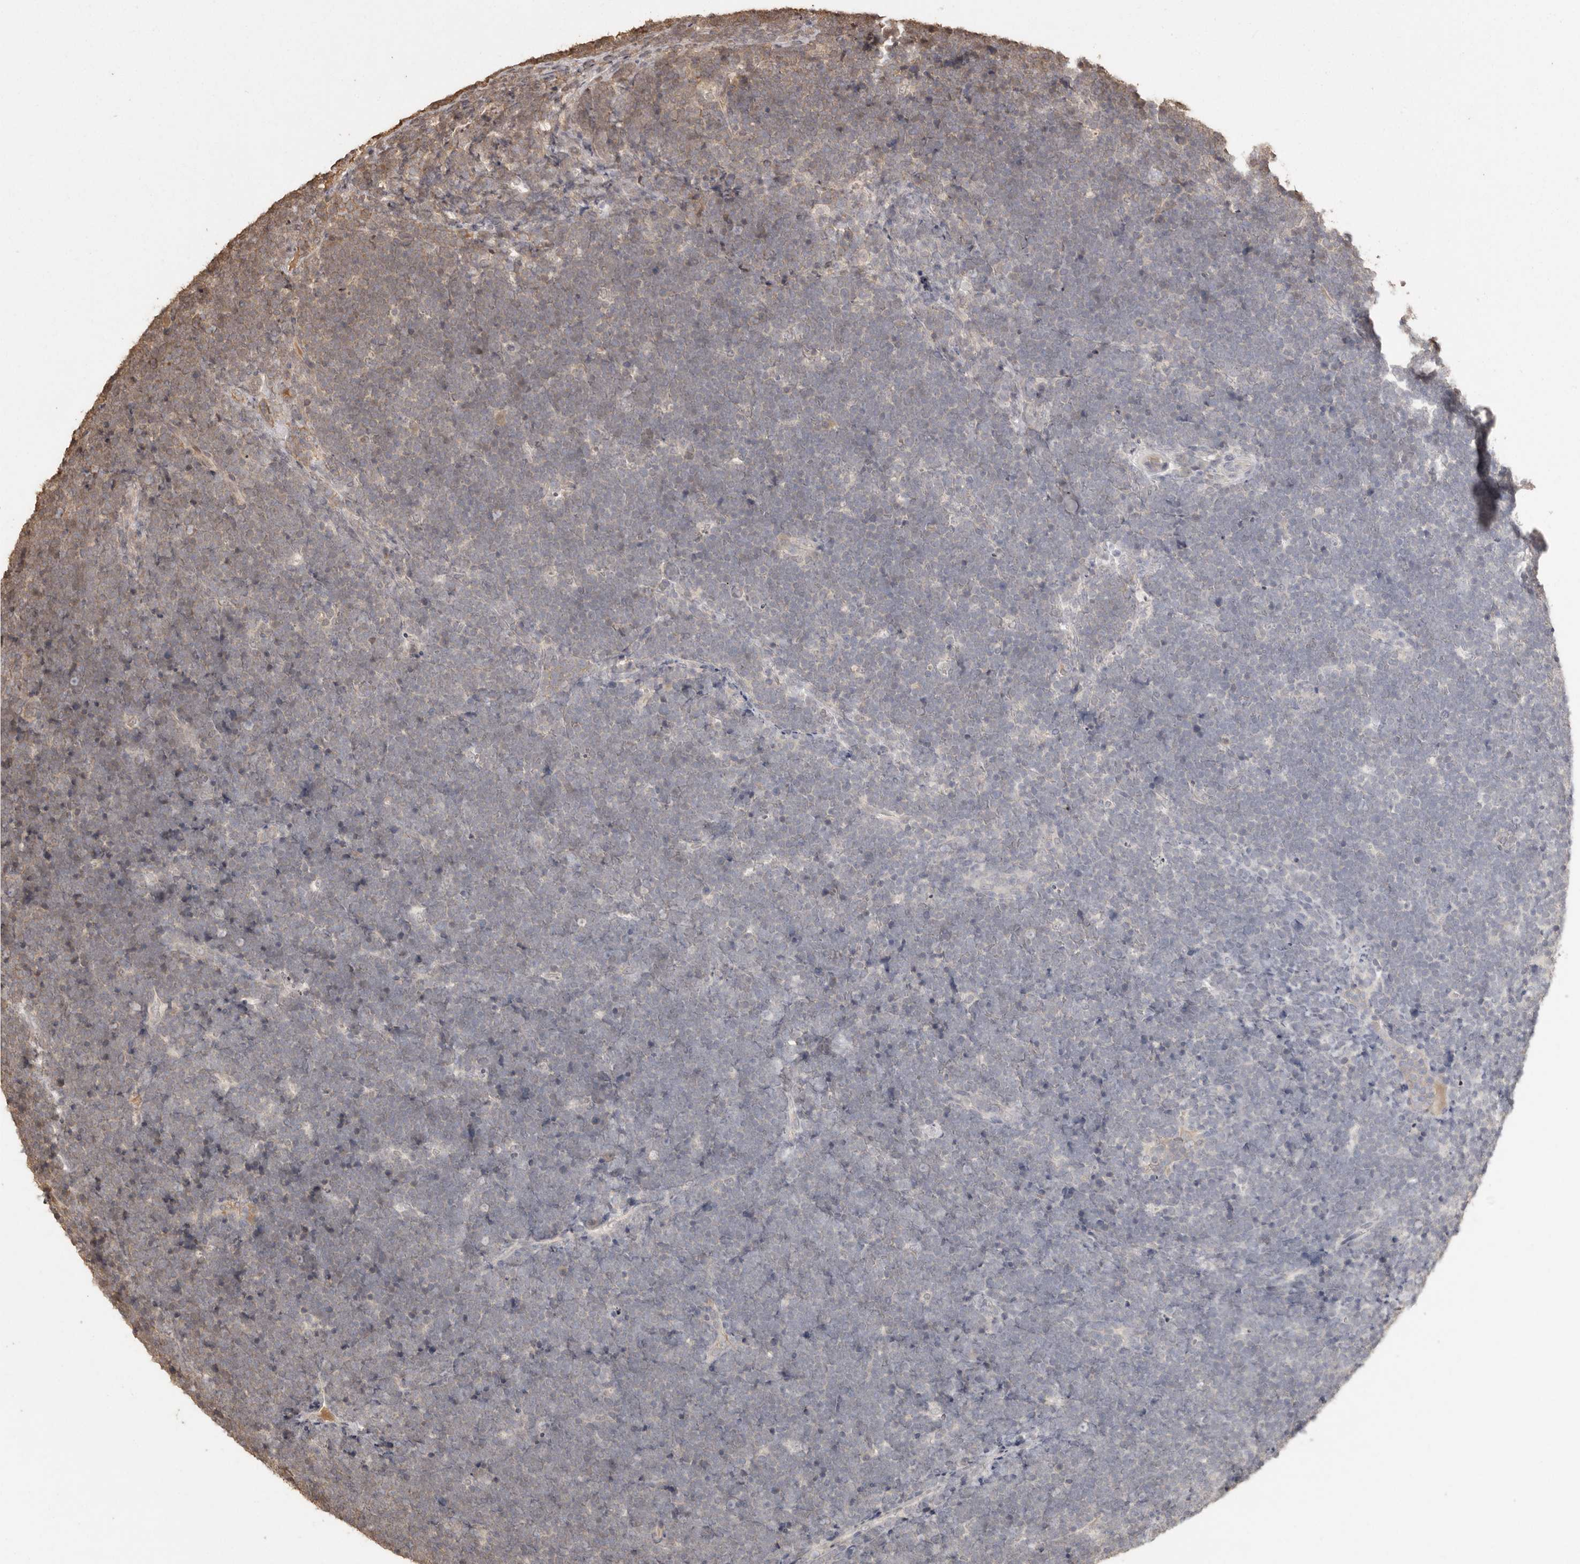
{"staining": {"intensity": "moderate", "quantity": "25%-75%", "location": "cytoplasmic/membranous"}, "tissue": "lymphoma", "cell_type": "Tumor cells", "image_type": "cancer", "snomed": [{"axis": "morphology", "description": "Malignant lymphoma, non-Hodgkin's type, High grade"}, {"axis": "topography", "description": "Lymph node"}], "caption": "Brown immunohistochemical staining in malignant lymphoma, non-Hodgkin's type (high-grade) shows moderate cytoplasmic/membranous staining in about 25%-75% of tumor cells.", "gene": "NUP43", "patient": {"sex": "male", "age": 13}}